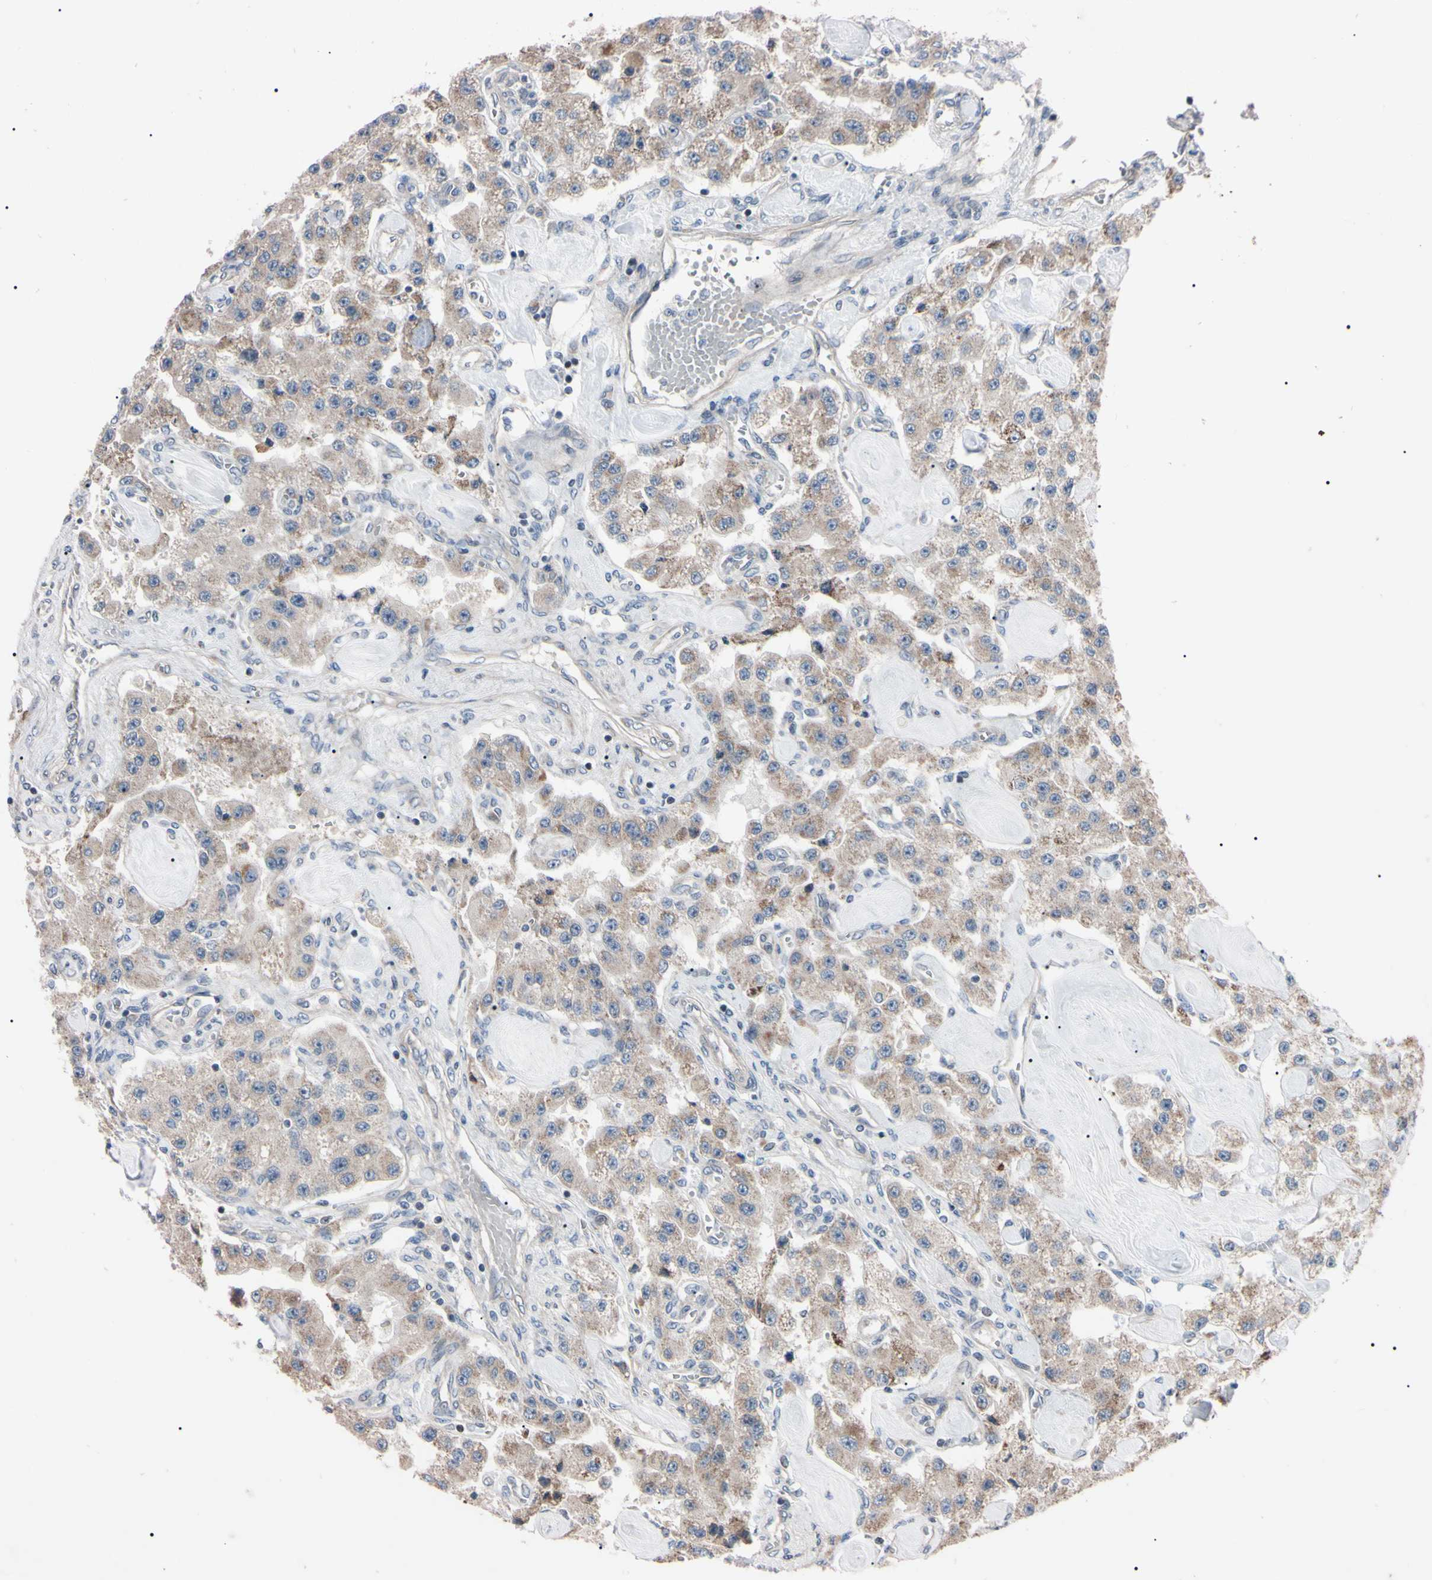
{"staining": {"intensity": "weak", "quantity": "25%-75%", "location": "cytoplasmic/membranous"}, "tissue": "carcinoid", "cell_type": "Tumor cells", "image_type": "cancer", "snomed": [{"axis": "morphology", "description": "Carcinoid, malignant, NOS"}, {"axis": "topography", "description": "Pancreas"}], "caption": "Carcinoid tissue demonstrates weak cytoplasmic/membranous positivity in approximately 25%-75% of tumor cells The protein of interest is shown in brown color, while the nuclei are stained blue.", "gene": "TNFRSF1A", "patient": {"sex": "male", "age": 41}}